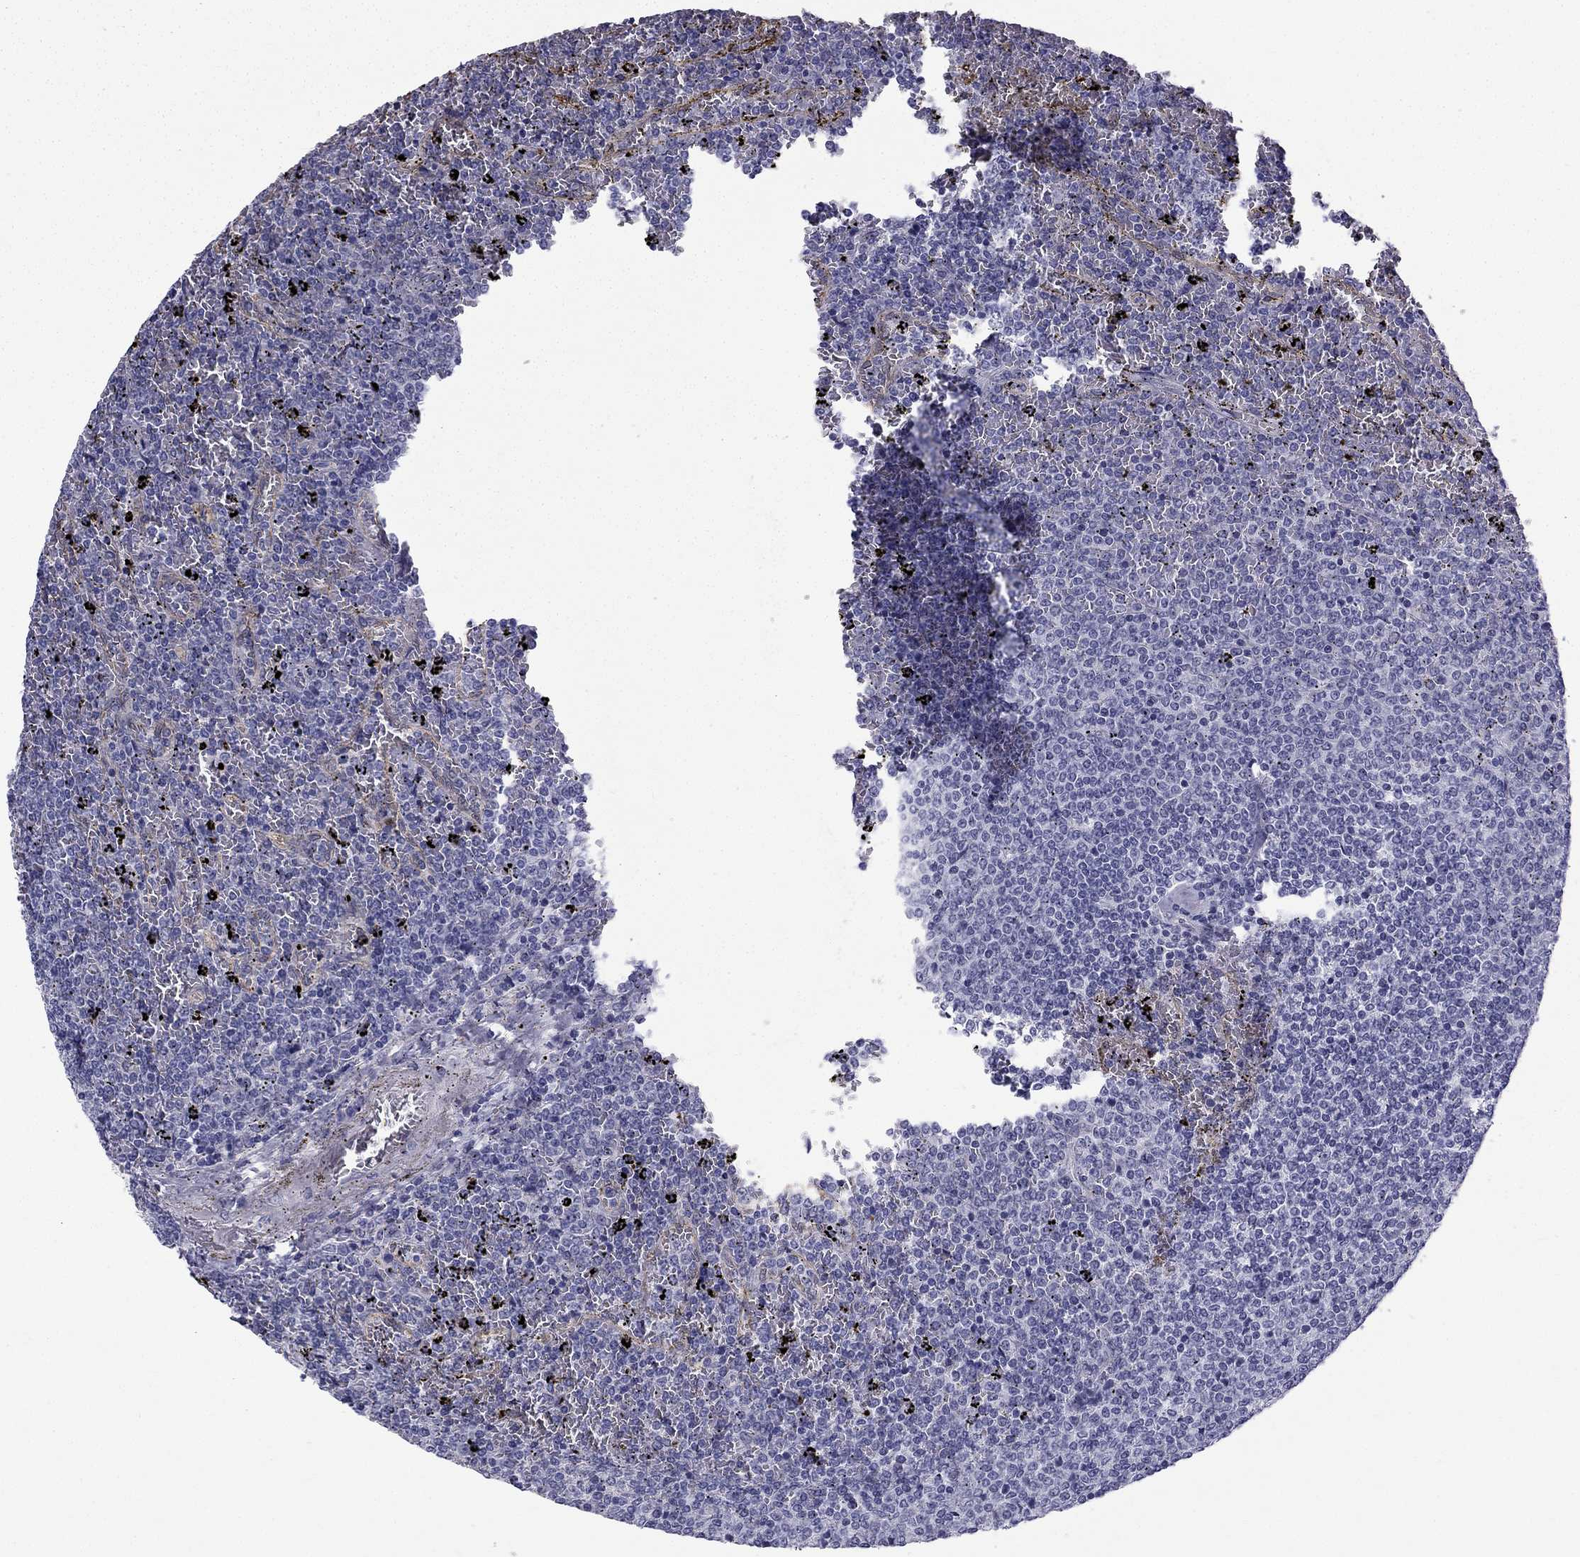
{"staining": {"intensity": "negative", "quantity": "none", "location": "none"}, "tissue": "lymphoma", "cell_type": "Tumor cells", "image_type": "cancer", "snomed": [{"axis": "morphology", "description": "Malignant lymphoma, non-Hodgkin's type, Low grade"}, {"axis": "topography", "description": "Spleen"}], "caption": "Low-grade malignant lymphoma, non-Hodgkin's type was stained to show a protein in brown. There is no significant positivity in tumor cells.", "gene": "CCDC40", "patient": {"sex": "female", "age": 77}}